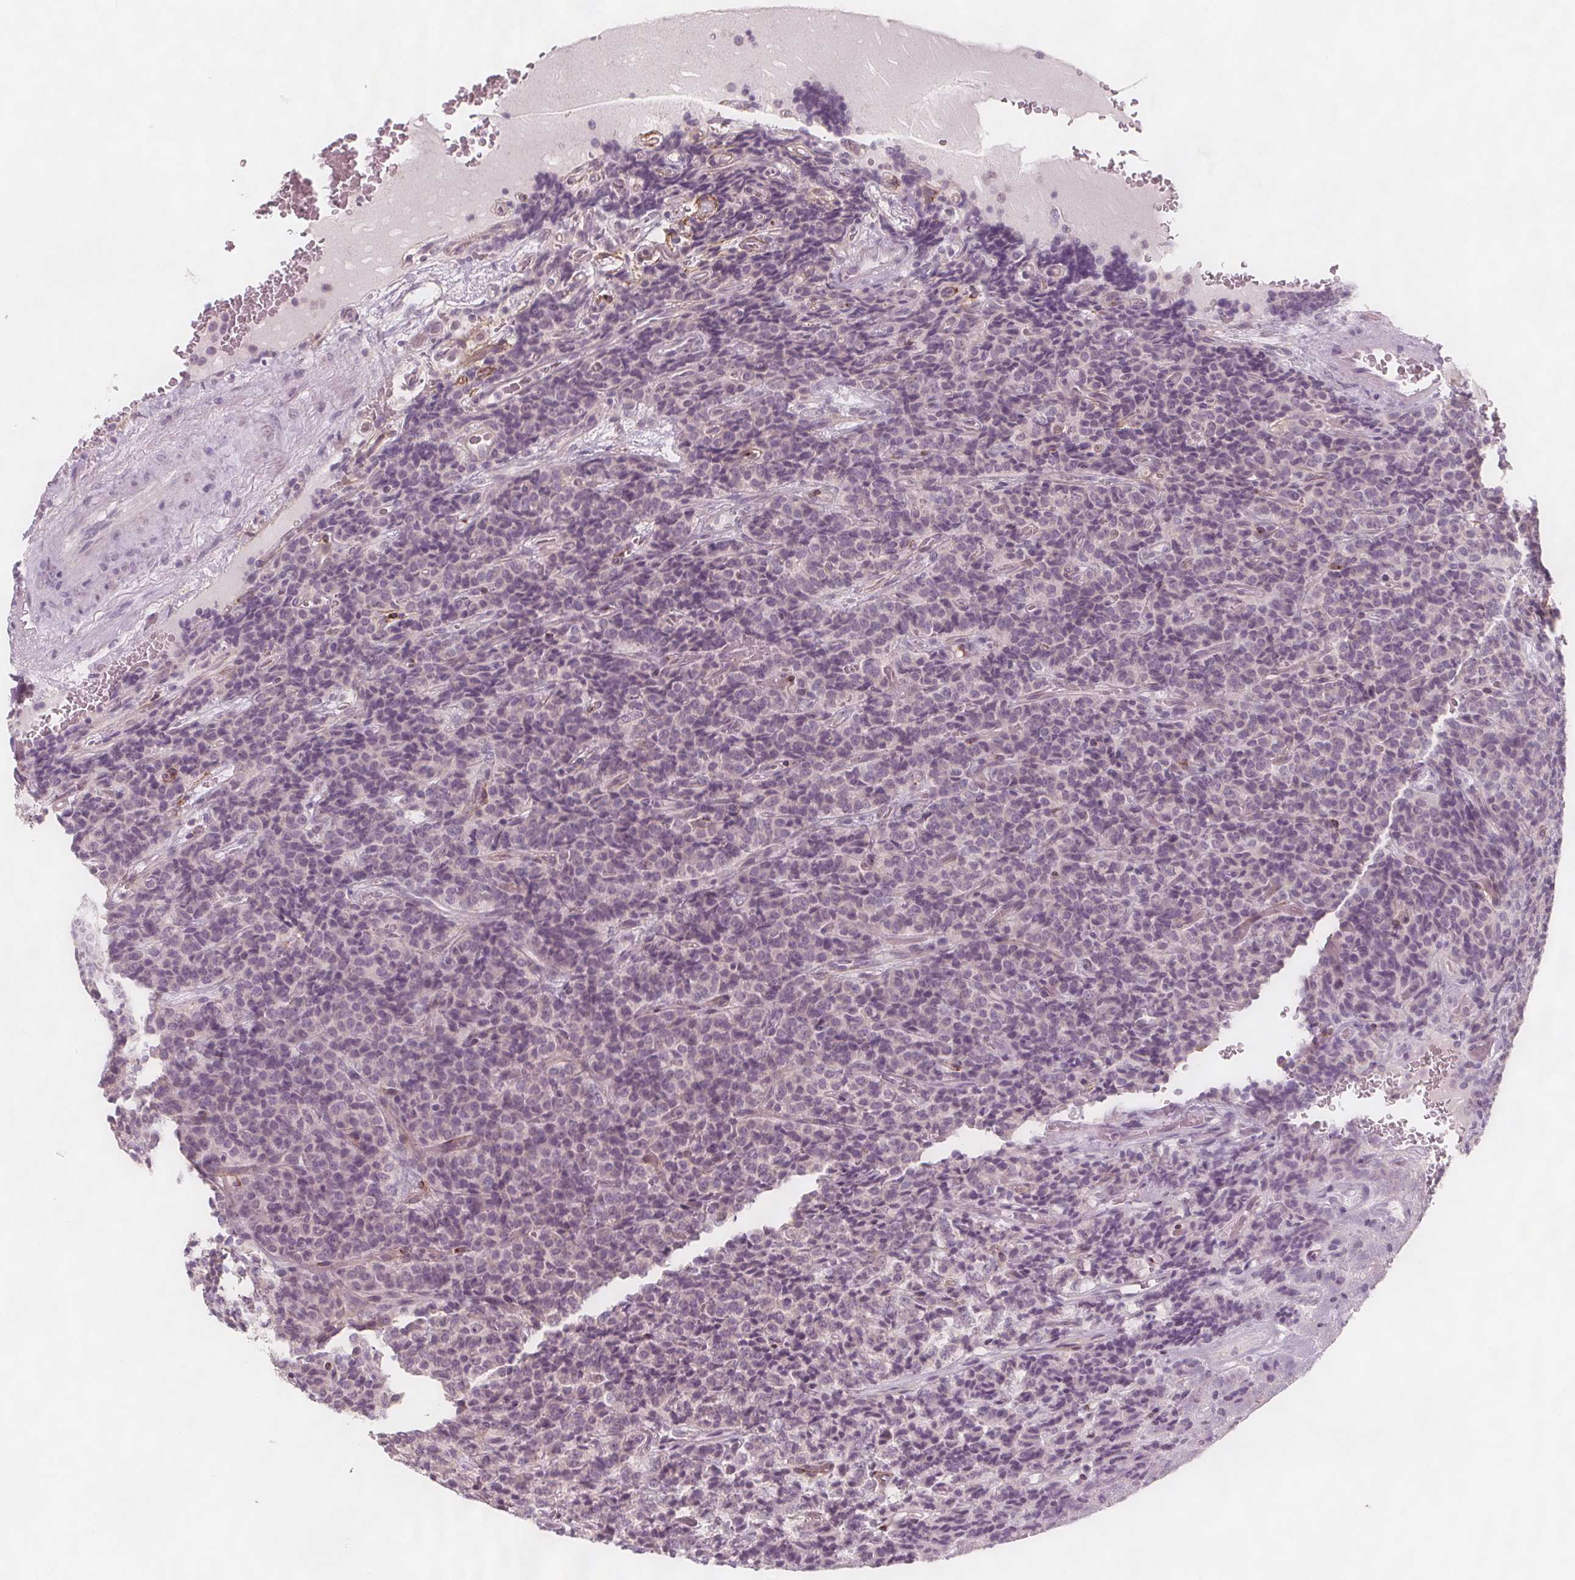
{"staining": {"intensity": "weak", "quantity": "<25%", "location": "nuclear"}, "tissue": "carcinoid", "cell_type": "Tumor cells", "image_type": "cancer", "snomed": [{"axis": "morphology", "description": "Carcinoid, malignant, NOS"}, {"axis": "topography", "description": "Pancreas"}], "caption": "Tumor cells show no significant protein staining in carcinoid (malignant). (DAB immunohistochemistry (IHC) with hematoxylin counter stain).", "gene": "C1orf167", "patient": {"sex": "male", "age": 36}}